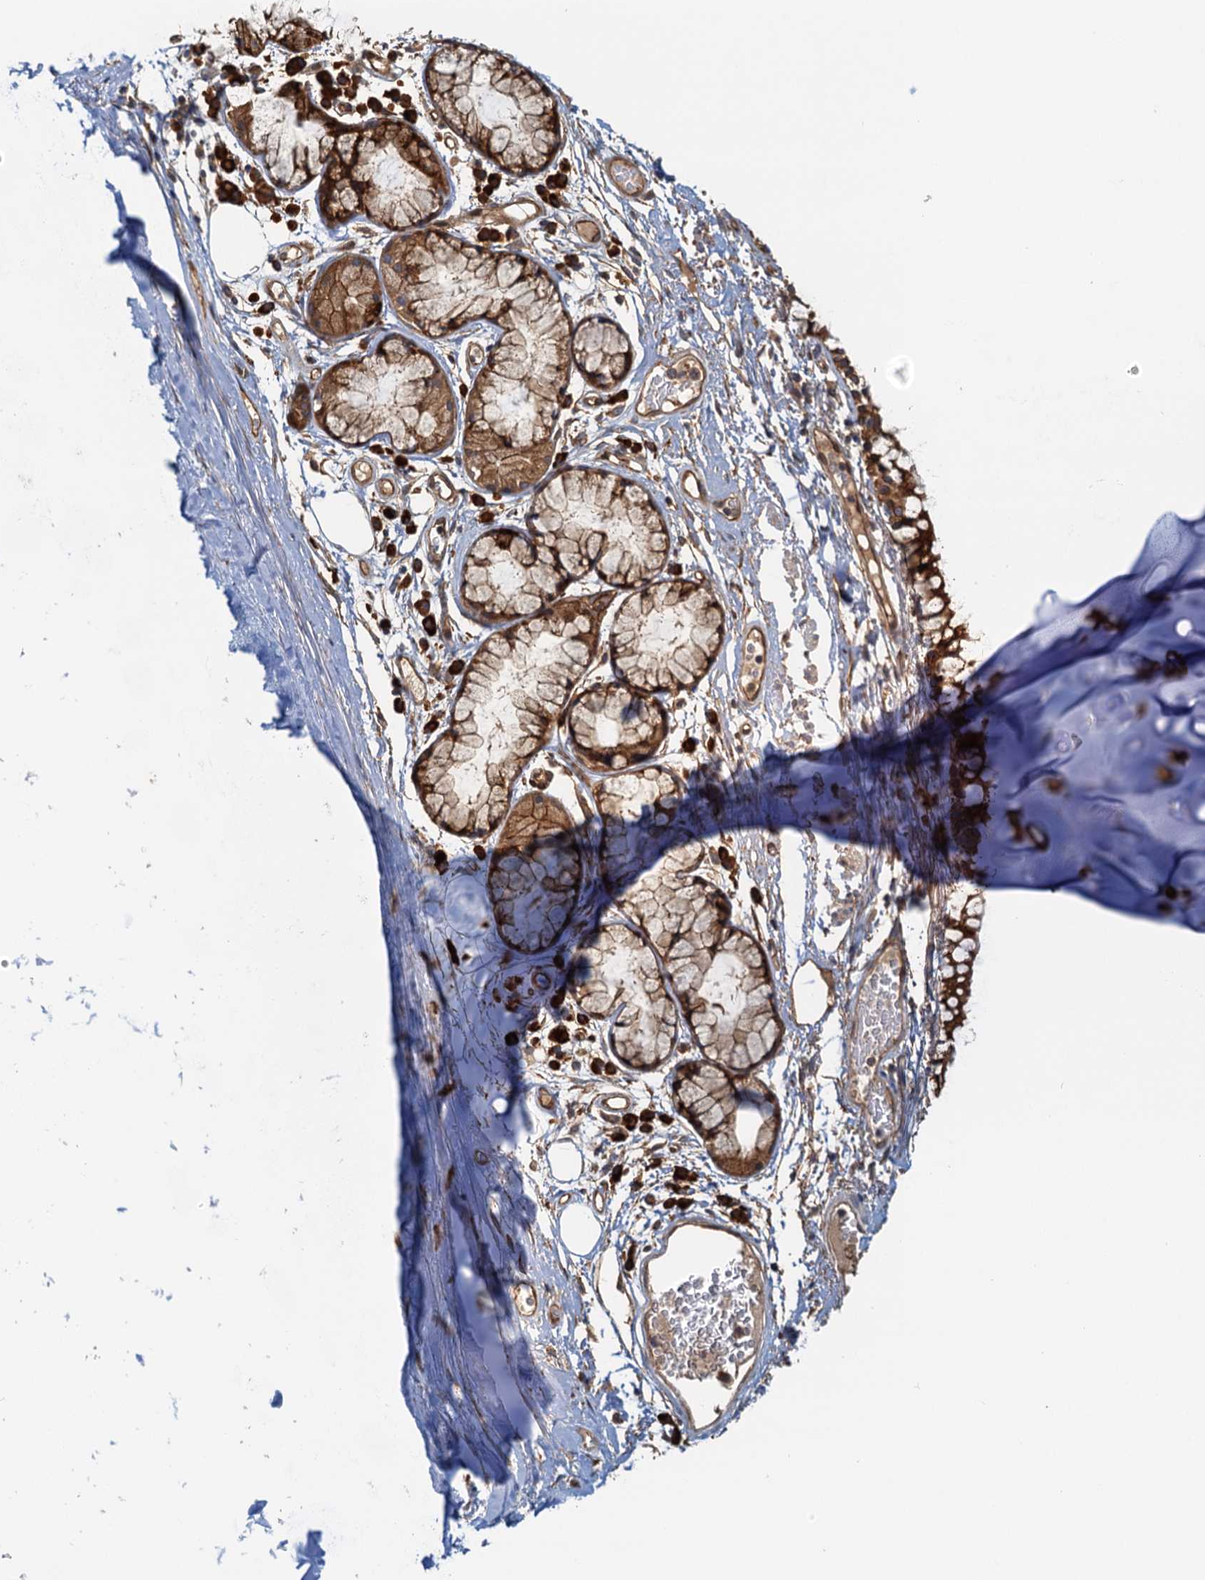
{"staining": {"intensity": "strong", "quantity": ">75%", "location": "cytoplasmic/membranous"}, "tissue": "bronchus", "cell_type": "Respiratory epithelial cells", "image_type": "normal", "snomed": [{"axis": "morphology", "description": "Normal tissue, NOS"}, {"axis": "topography", "description": "Cartilage tissue"}, {"axis": "topography", "description": "Bronchus"}], "caption": "Approximately >75% of respiratory epithelial cells in normal human bronchus show strong cytoplasmic/membranous protein expression as visualized by brown immunohistochemical staining.", "gene": "NIPAL3", "patient": {"sex": "female", "age": 73}}